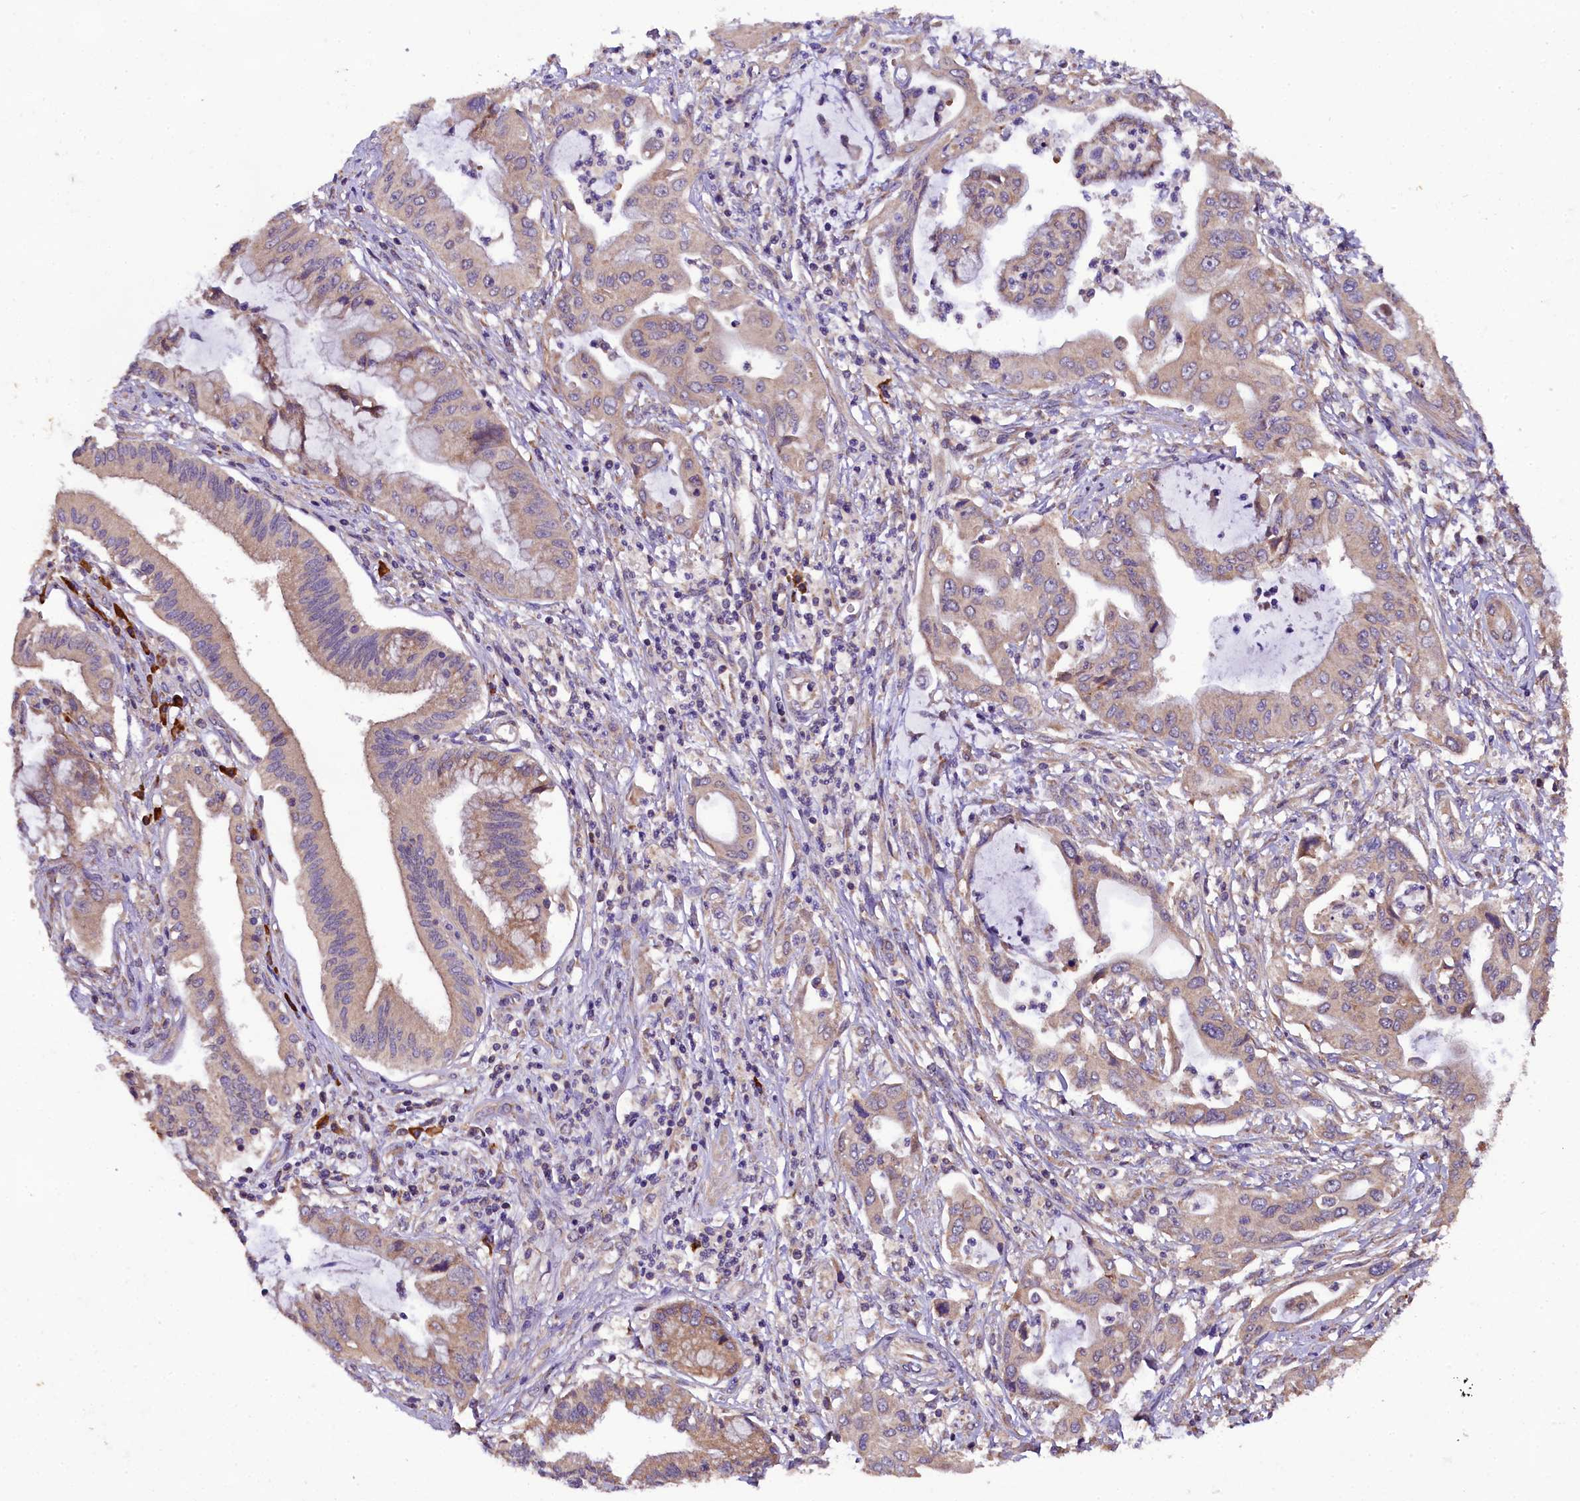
{"staining": {"intensity": "weak", "quantity": ">75%", "location": "cytoplasmic/membranous"}, "tissue": "pancreatic cancer", "cell_type": "Tumor cells", "image_type": "cancer", "snomed": [{"axis": "morphology", "description": "Adenocarcinoma, NOS"}, {"axis": "topography", "description": "Pancreas"}], "caption": "Immunohistochemical staining of pancreatic adenocarcinoma exhibits low levels of weak cytoplasmic/membranous protein expression in approximately >75% of tumor cells.", "gene": "ENKD1", "patient": {"sex": "male", "age": 46}}